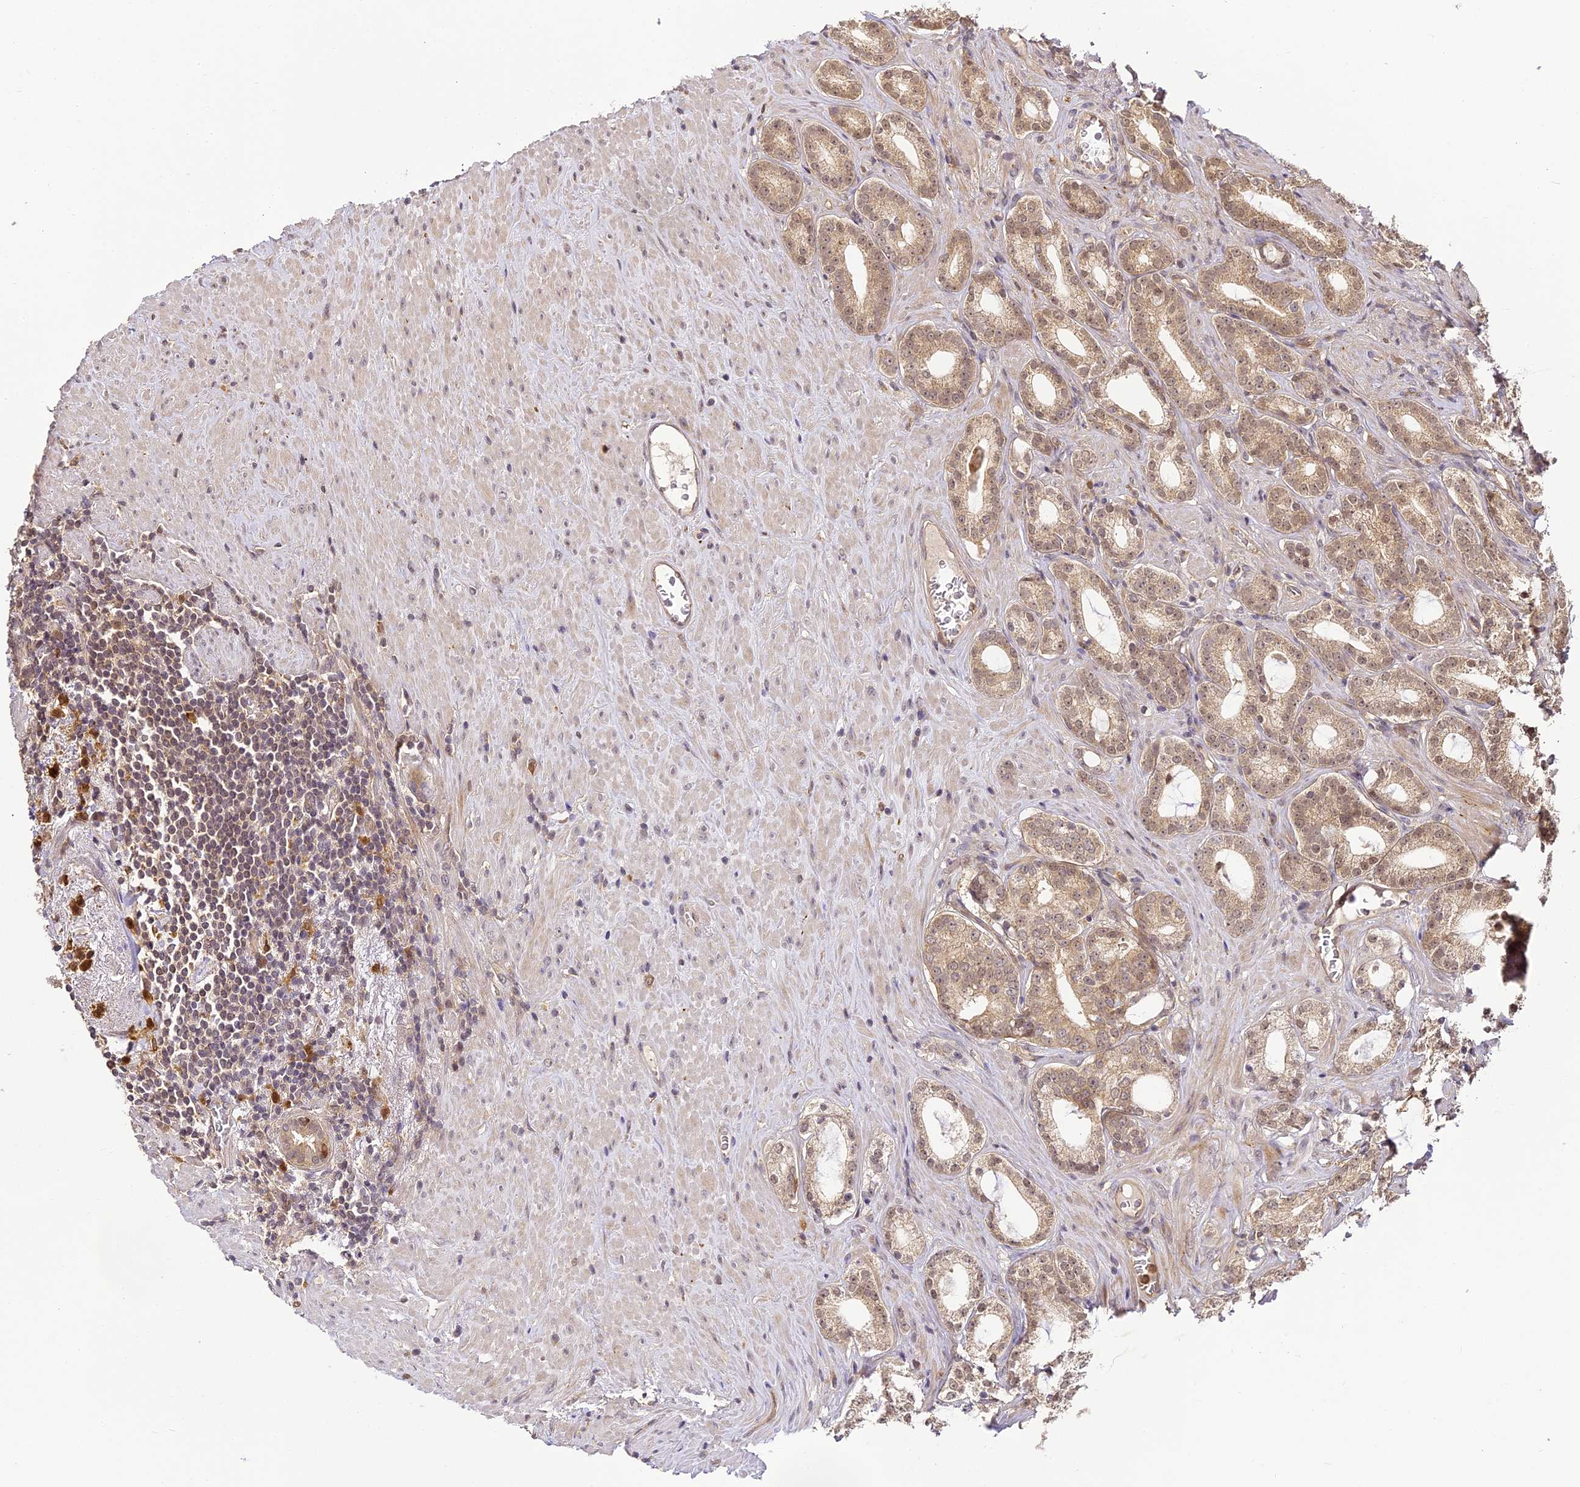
{"staining": {"intensity": "weak", "quantity": ">75%", "location": "cytoplasmic/membranous,nuclear"}, "tissue": "prostate cancer", "cell_type": "Tumor cells", "image_type": "cancer", "snomed": [{"axis": "morphology", "description": "Adenocarcinoma, Low grade"}, {"axis": "topography", "description": "Prostate"}], "caption": "Brown immunohistochemical staining in prostate adenocarcinoma (low-grade) shows weak cytoplasmic/membranous and nuclear positivity in about >75% of tumor cells.", "gene": "BCDIN3D", "patient": {"sex": "male", "age": 71}}